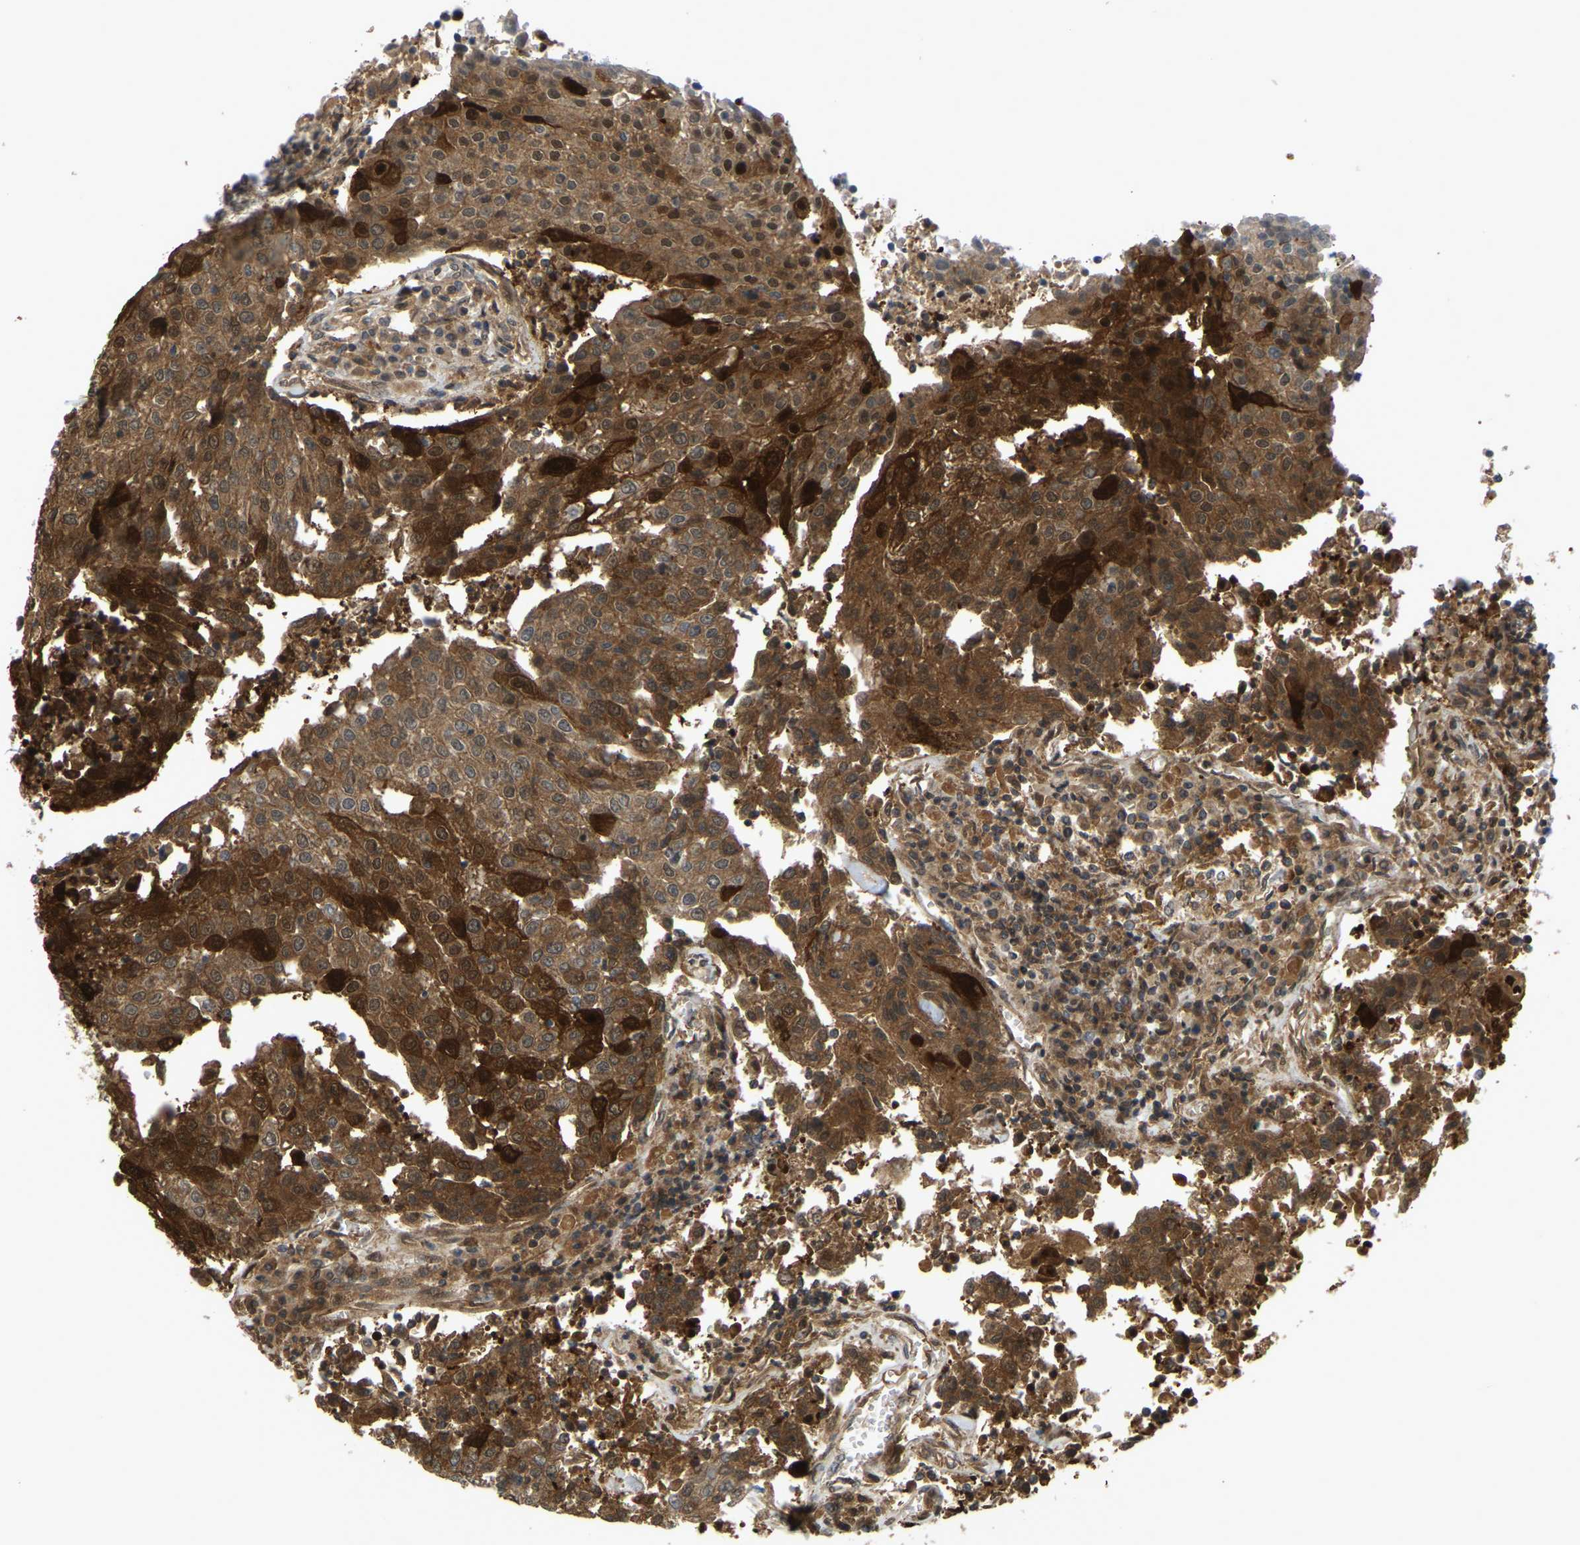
{"staining": {"intensity": "strong", "quantity": ">75%", "location": "cytoplasmic/membranous"}, "tissue": "urothelial cancer", "cell_type": "Tumor cells", "image_type": "cancer", "snomed": [{"axis": "morphology", "description": "Urothelial carcinoma, High grade"}, {"axis": "topography", "description": "Urinary bladder"}], "caption": "Protein expression analysis of urothelial cancer shows strong cytoplasmic/membranous expression in approximately >75% of tumor cells.", "gene": "SERPINB5", "patient": {"sex": "female", "age": 85}}